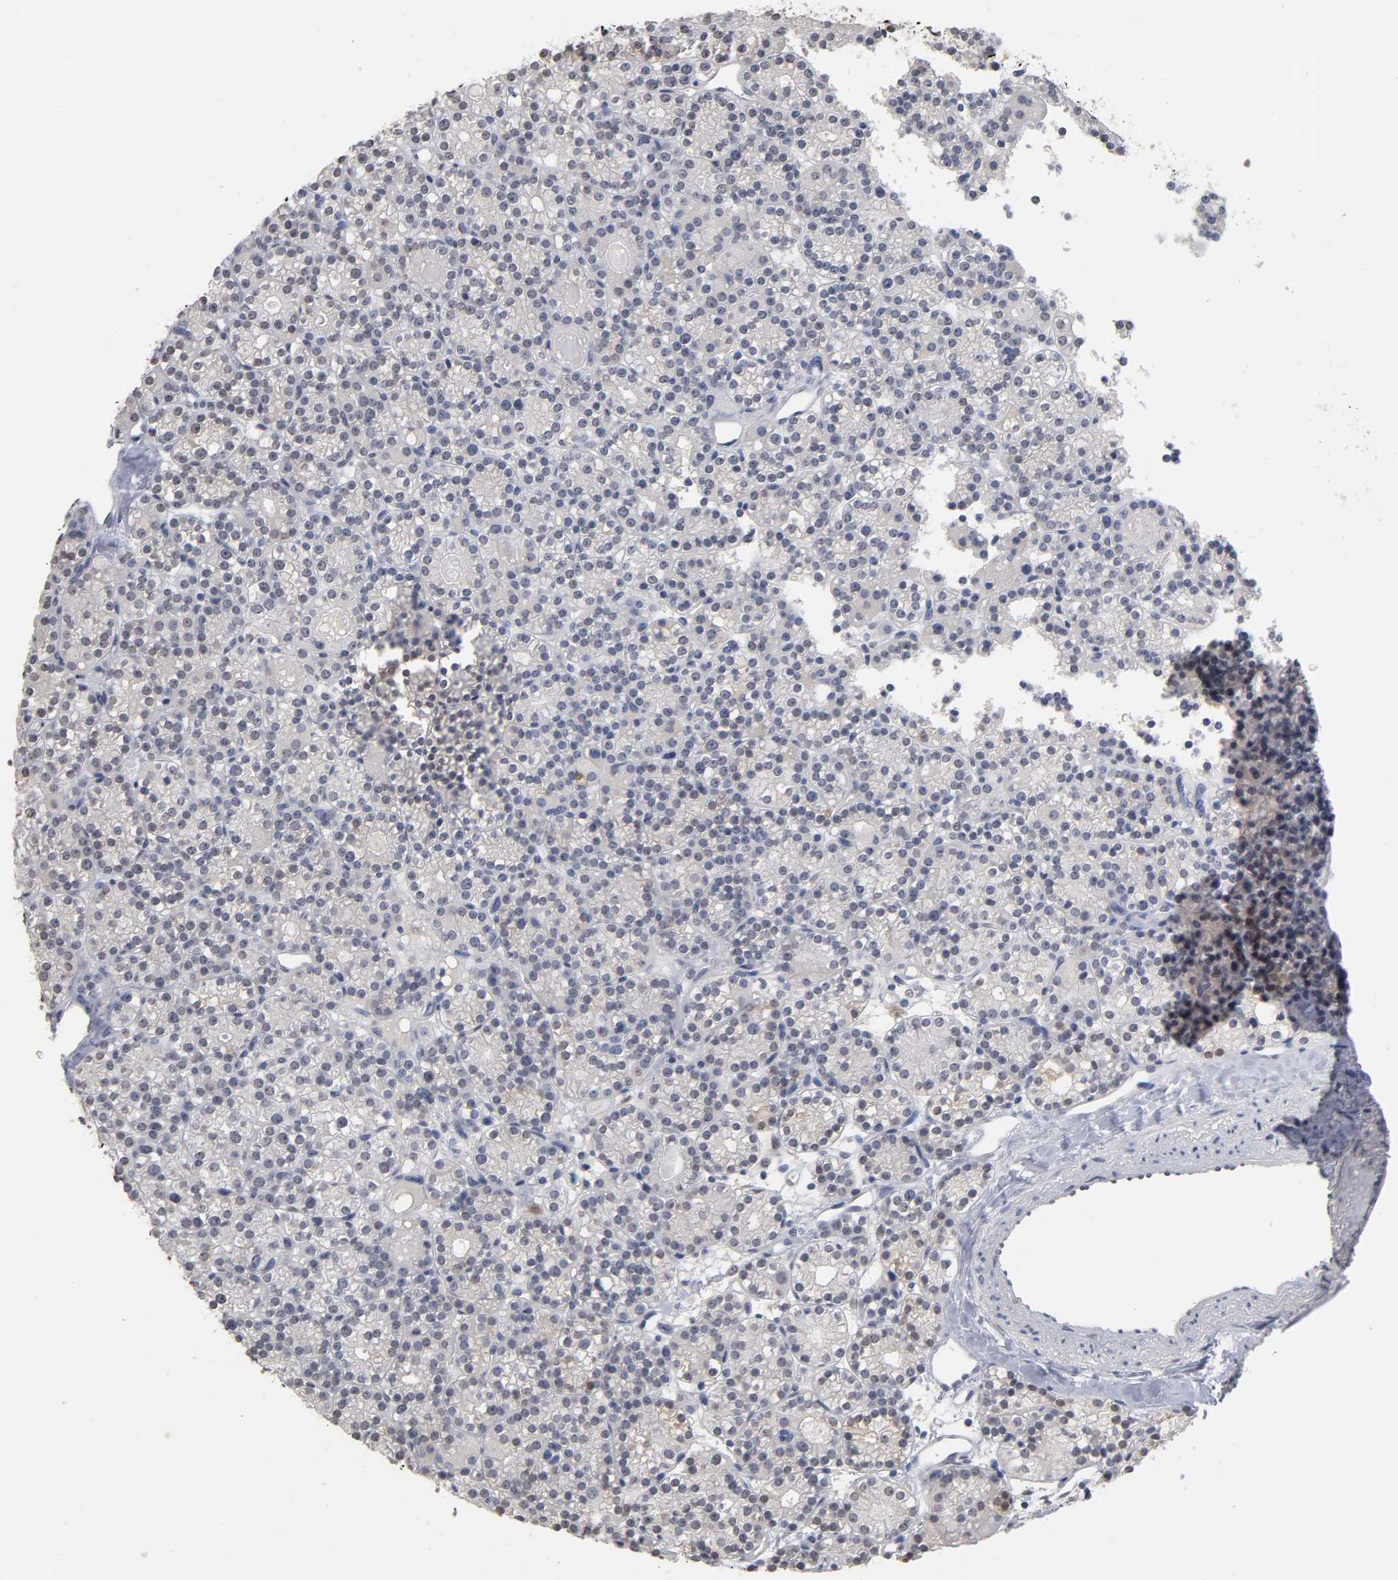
{"staining": {"intensity": "weak", "quantity": "<25%", "location": "nuclear"}, "tissue": "parathyroid gland", "cell_type": "Glandular cells", "image_type": "normal", "snomed": [{"axis": "morphology", "description": "Normal tissue, NOS"}, {"axis": "topography", "description": "Parathyroid gland"}], "caption": "Glandular cells show no significant protein staining in unremarkable parathyroid gland.", "gene": "CRABP2", "patient": {"sex": "female", "age": 64}}